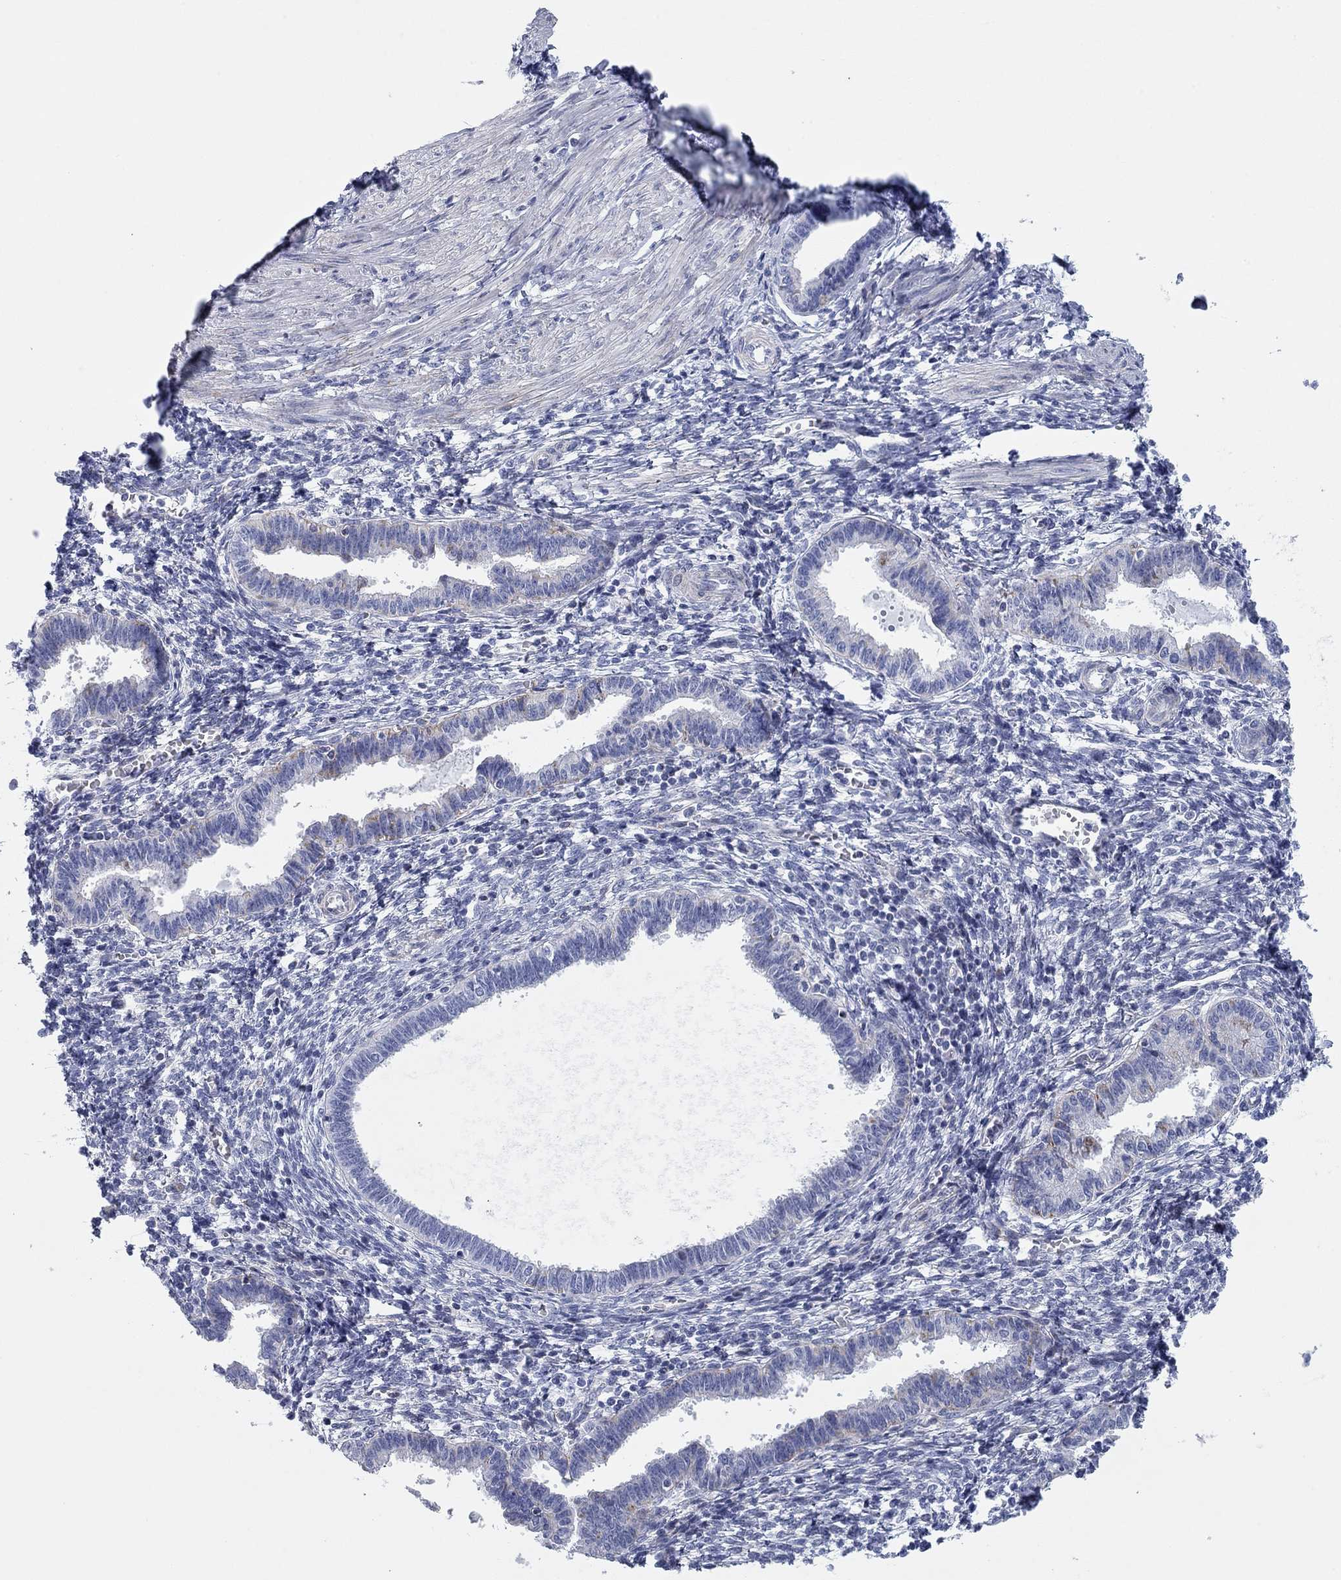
{"staining": {"intensity": "negative", "quantity": "none", "location": "none"}, "tissue": "endometrium", "cell_type": "Cells in endometrial stroma", "image_type": "normal", "snomed": [{"axis": "morphology", "description": "Normal tissue, NOS"}, {"axis": "topography", "description": "Cervix"}, {"axis": "topography", "description": "Endometrium"}], "caption": "Immunohistochemistry micrograph of benign endometrium: human endometrium stained with DAB displays no significant protein expression in cells in endometrial stroma.", "gene": "CHI3L2", "patient": {"sex": "female", "age": 37}}